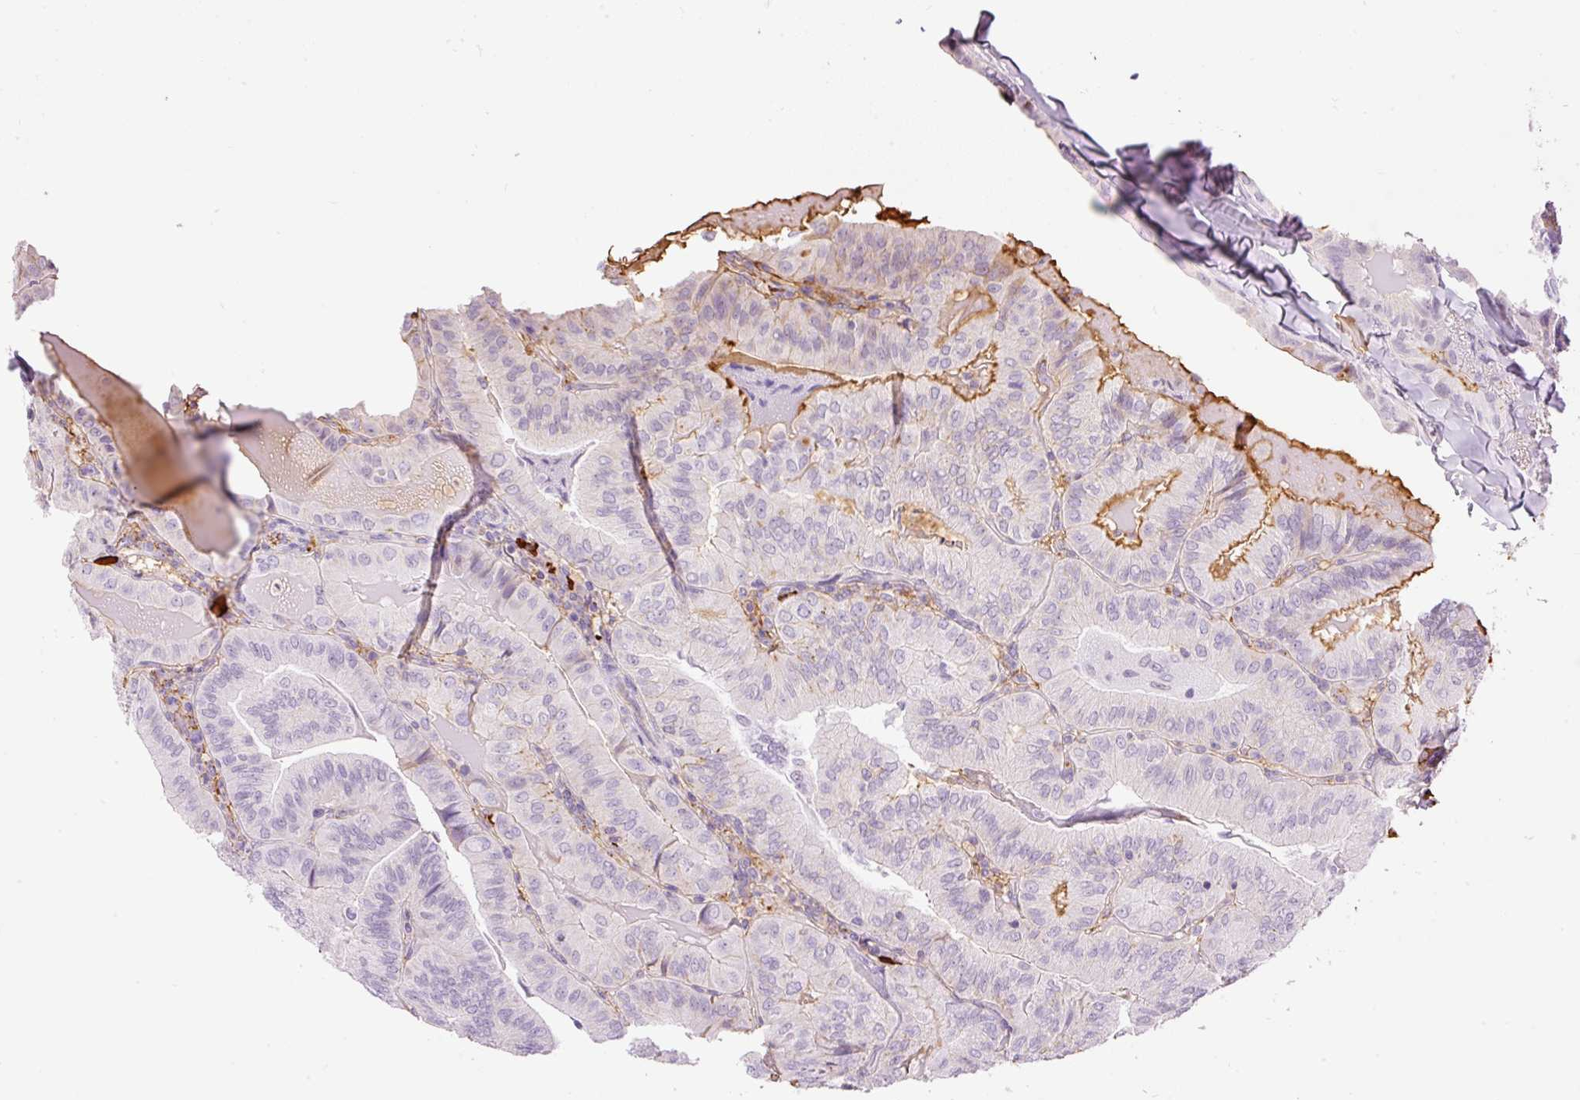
{"staining": {"intensity": "negative", "quantity": "none", "location": "none"}, "tissue": "thyroid cancer", "cell_type": "Tumor cells", "image_type": "cancer", "snomed": [{"axis": "morphology", "description": "Papillary adenocarcinoma, NOS"}, {"axis": "topography", "description": "Thyroid gland"}], "caption": "A micrograph of human papillary adenocarcinoma (thyroid) is negative for staining in tumor cells. (Stains: DAB (3,3'-diaminobenzidine) immunohistochemistry (IHC) with hematoxylin counter stain, Microscopy: brightfield microscopy at high magnification).", "gene": "PRPF38B", "patient": {"sex": "female", "age": 68}}